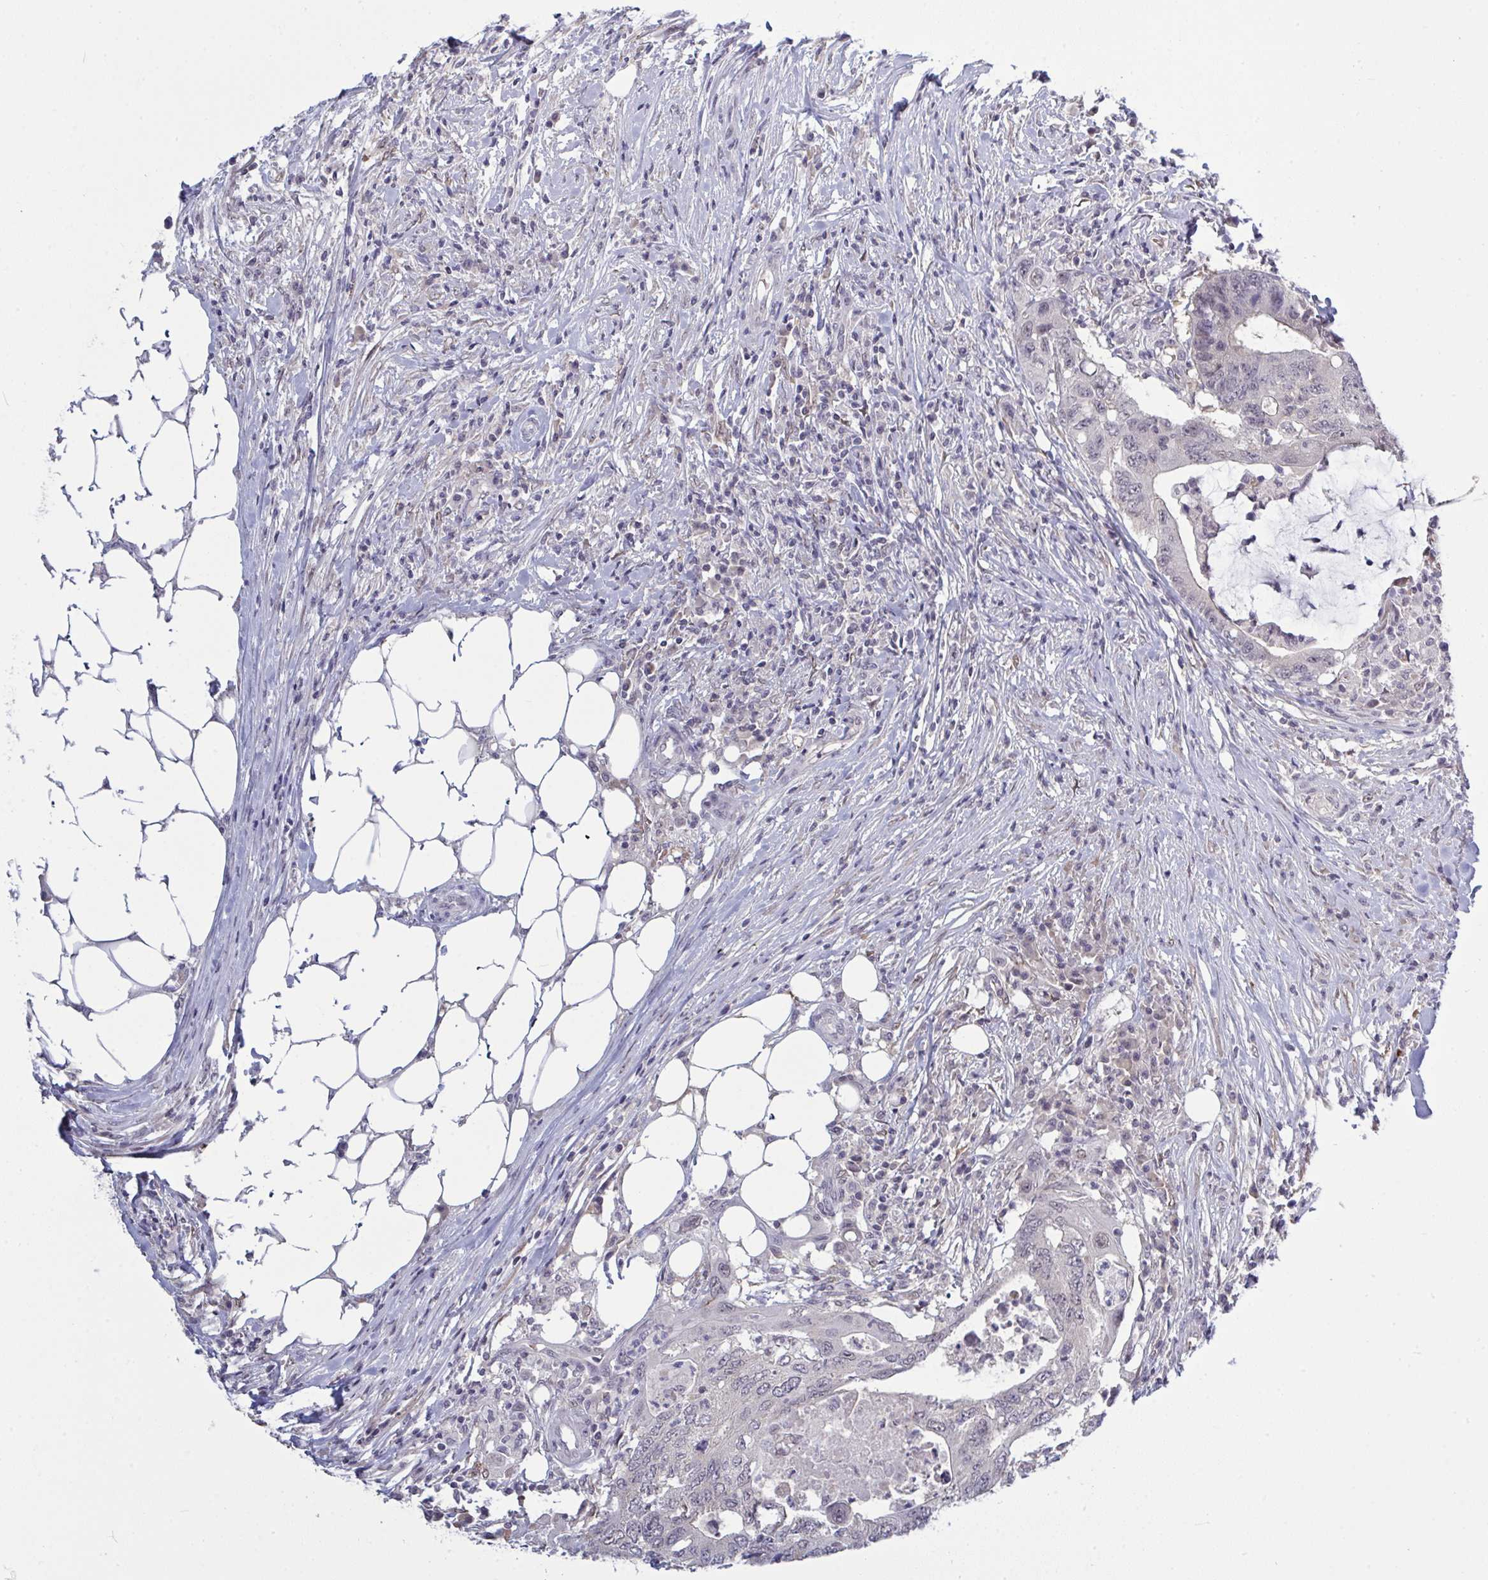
{"staining": {"intensity": "negative", "quantity": "none", "location": "none"}, "tissue": "colorectal cancer", "cell_type": "Tumor cells", "image_type": "cancer", "snomed": [{"axis": "morphology", "description": "Adenocarcinoma, NOS"}, {"axis": "topography", "description": "Colon"}], "caption": "Photomicrograph shows no protein staining in tumor cells of colorectal adenocarcinoma tissue.", "gene": "ZNF784", "patient": {"sex": "male", "age": 71}}